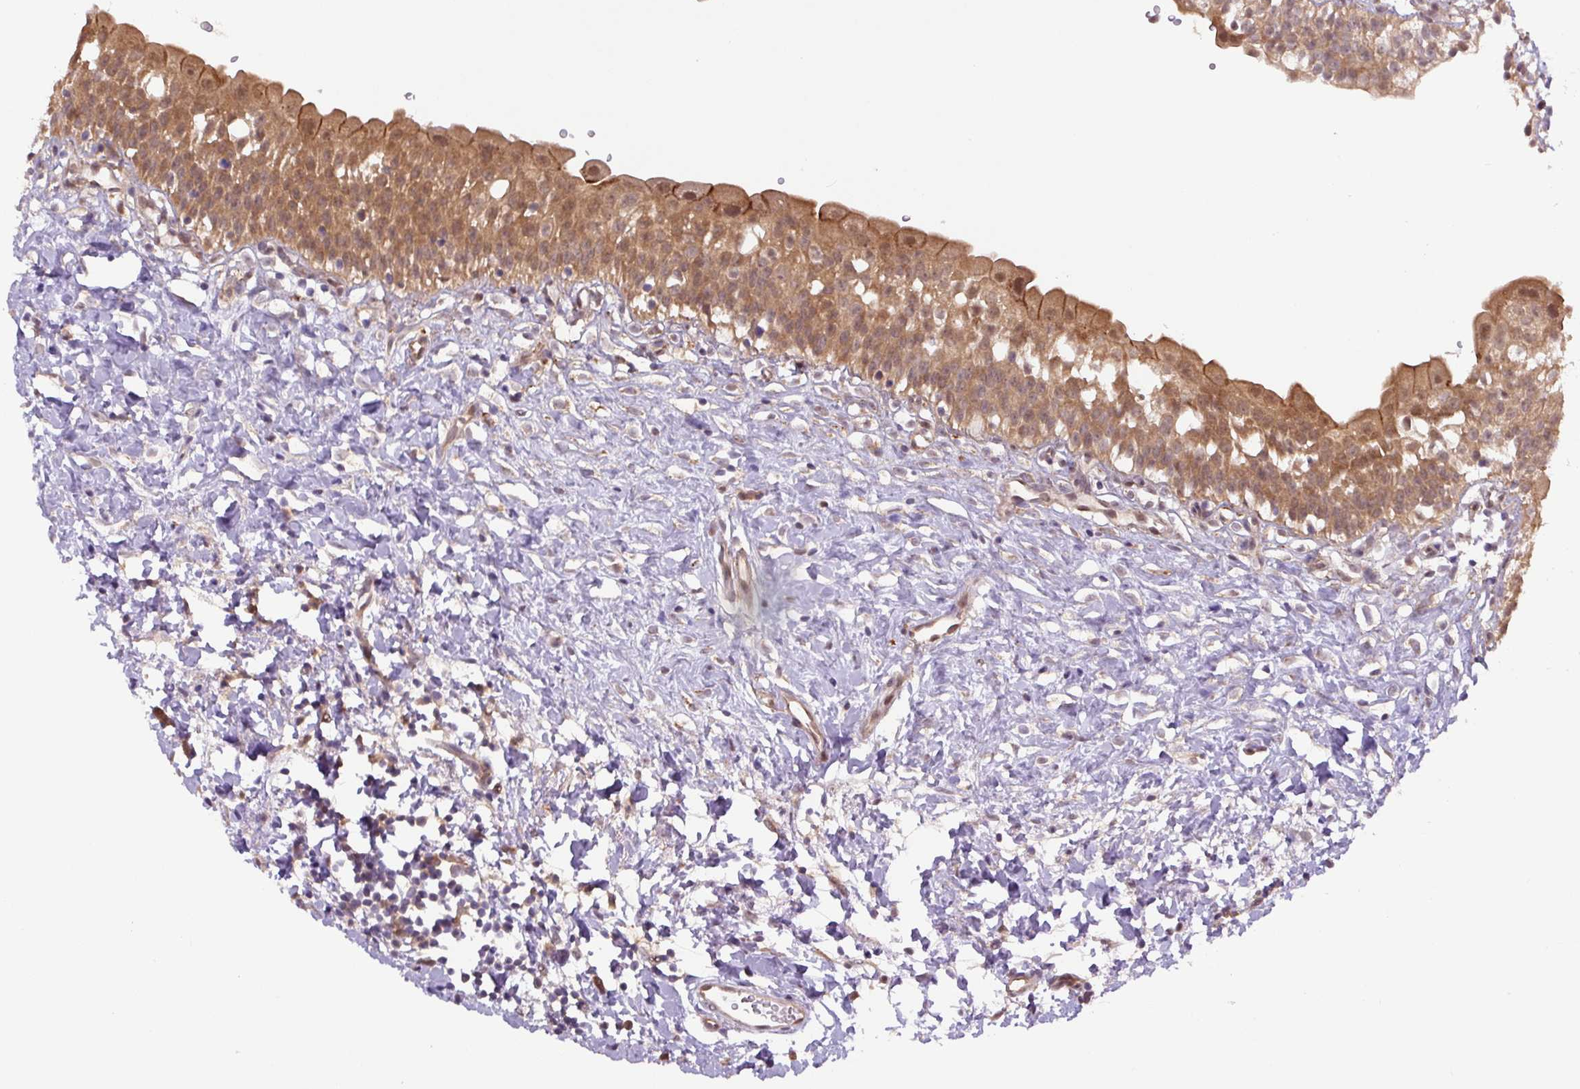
{"staining": {"intensity": "strong", "quantity": ">75%", "location": "cytoplasmic/membranous,nuclear"}, "tissue": "urinary bladder", "cell_type": "Urothelial cells", "image_type": "normal", "snomed": [{"axis": "morphology", "description": "Normal tissue, NOS"}, {"axis": "topography", "description": "Urinary bladder"}], "caption": "Urothelial cells show high levels of strong cytoplasmic/membranous,nuclear expression in about >75% of cells in normal human urinary bladder.", "gene": "ZSWIM7", "patient": {"sex": "male", "age": 51}}